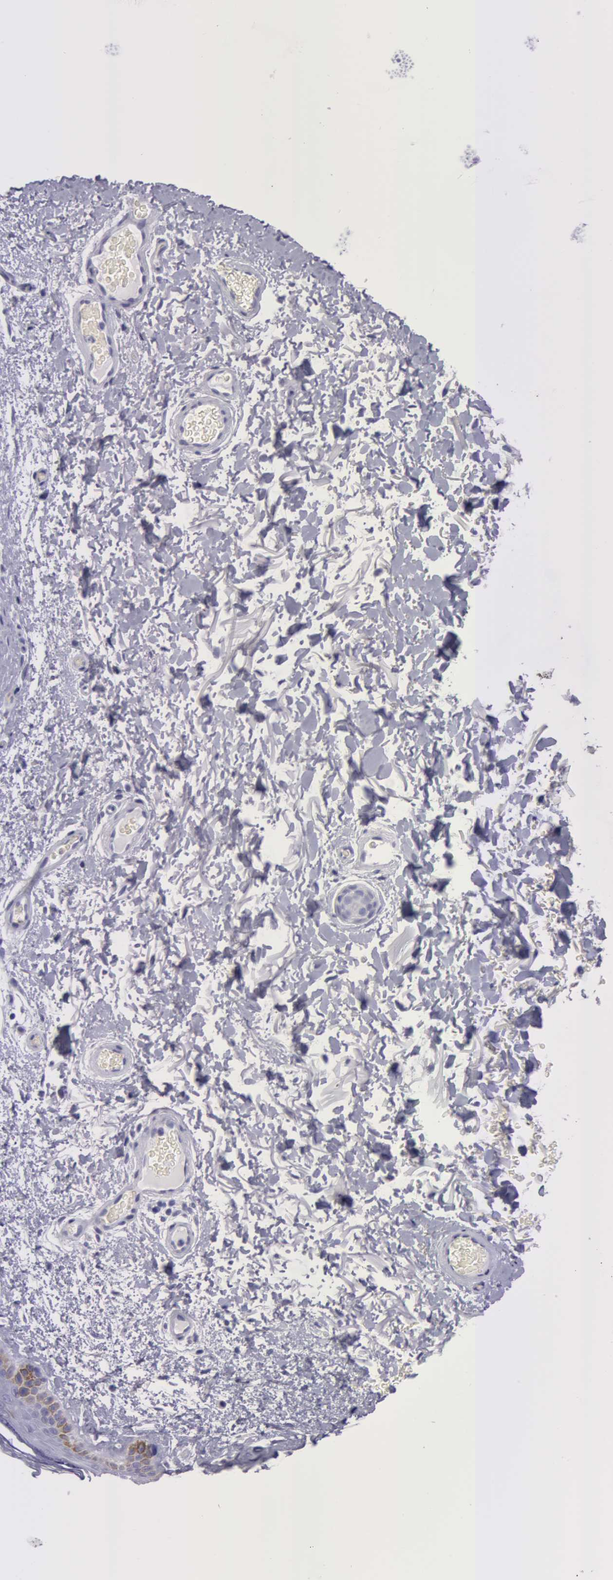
{"staining": {"intensity": "negative", "quantity": "none", "location": "none"}, "tissue": "skin", "cell_type": "Fibroblasts", "image_type": "normal", "snomed": [{"axis": "morphology", "description": "Normal tissue, NOS"}, {"axis": "topography", "description": "Skin"}], "caption": "This is a photomicrograph of immunohistochemistry staining of normal skin, which shows no positivity in fibroblasts. Nuclei are stained in blue.", "gene": "AMACR", "patient": {"sex": "male", "age": 63}}